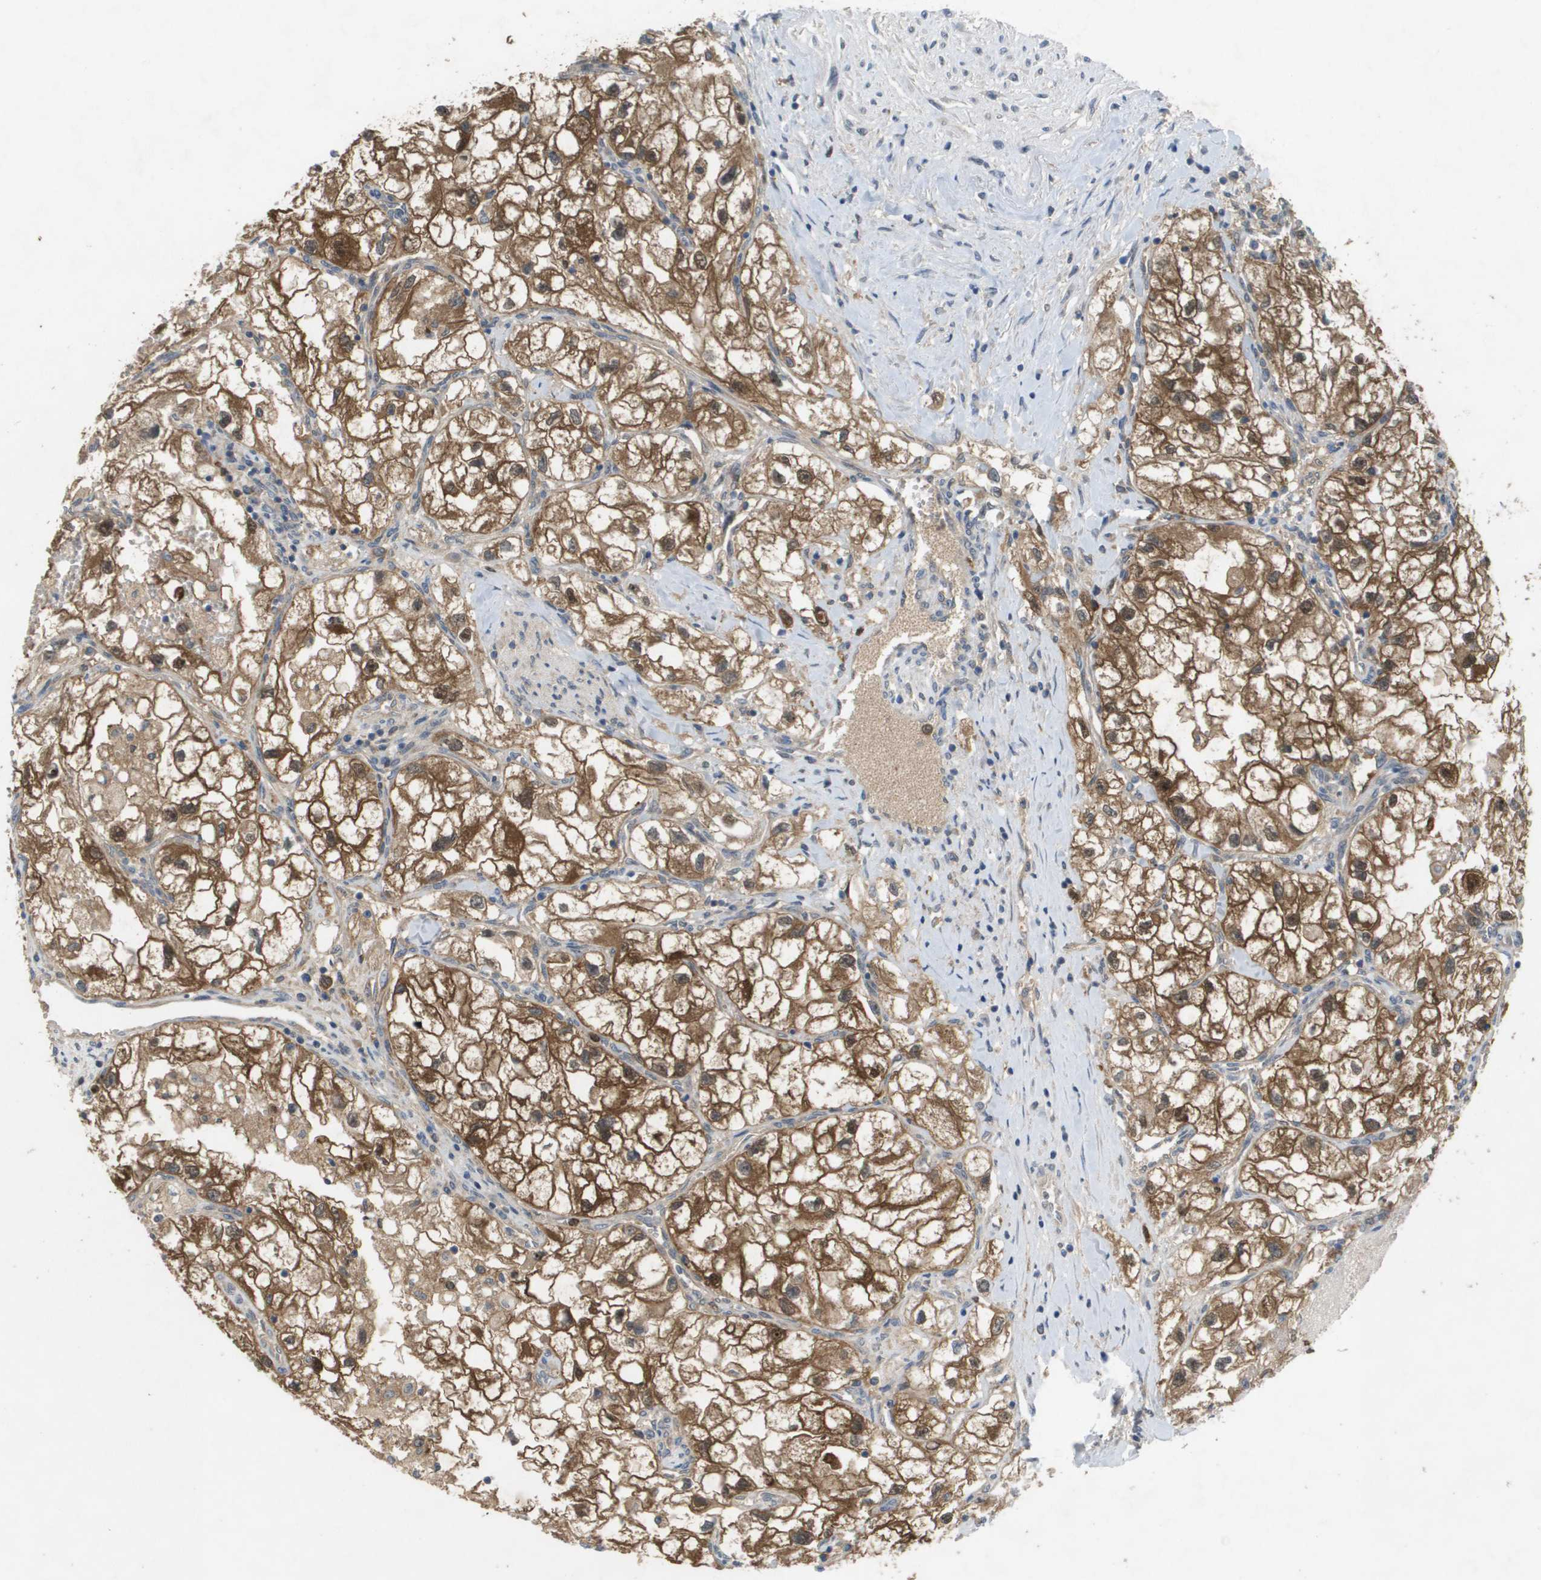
{"staining": {"intensity": "moderate", "quantity": ">75%", "location": "cytoplasmic/membranous,nuclear"}, "tissue": "renal cancer", "cell_type": "Tumor cells", "image_type": "cancer", "snomed": [{"axis": "morphology", "description": "Adenocarcinoma, NOS"}, {"axis": "topography", "description": "Kidney"}], "caption": "Renal cancer (adenocarcinoma) stained for a protein (brown) reveals moderate cytoplasmic/membranous and nuclear positive staining in about >75% of tumor cells.", "gene": "PALD1", "patient": {"sex": "female", "age": 70}}